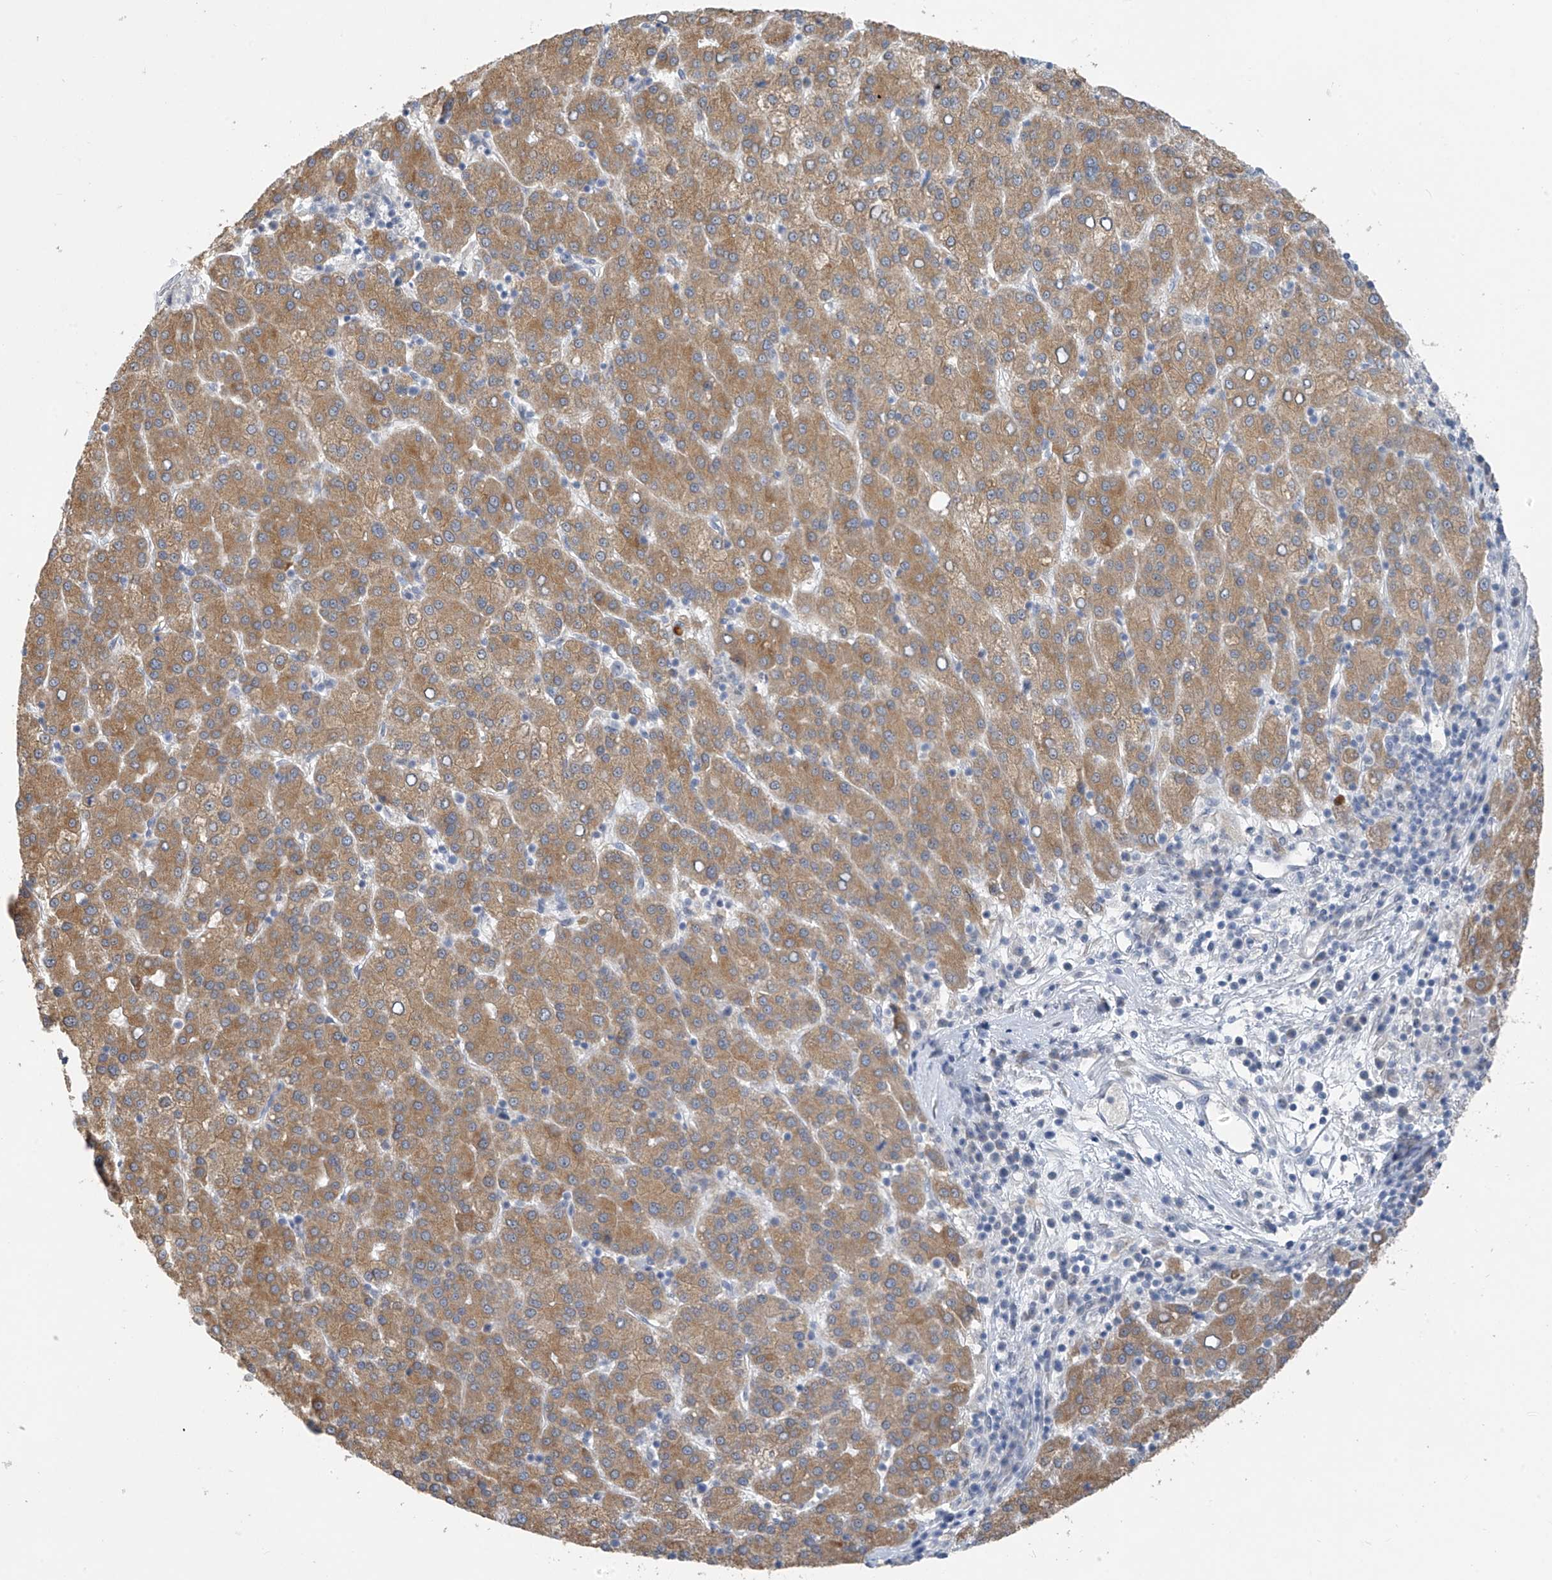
{"staining": {"intensity": "moderate", "quantity": ">75%", "location": "cytoplasmic/membranous"}, "tissue": "liver cancer", "cell_type": "Tumor cells", "image_type": "cancer", "snomed": [{"axis": "morphology", "description": "Carcinoma, Hepatocellular, NOS"}, {"axis": "topography", "description": "Liver"}], "caption": "IHC of liver cancer demonstrates medium levels of moderate cytoplasmic/membranous expression in approximately >75% of tumor cells.", "gene": "CYP4V2", "patient": {"sex": "female", "age": 58}}